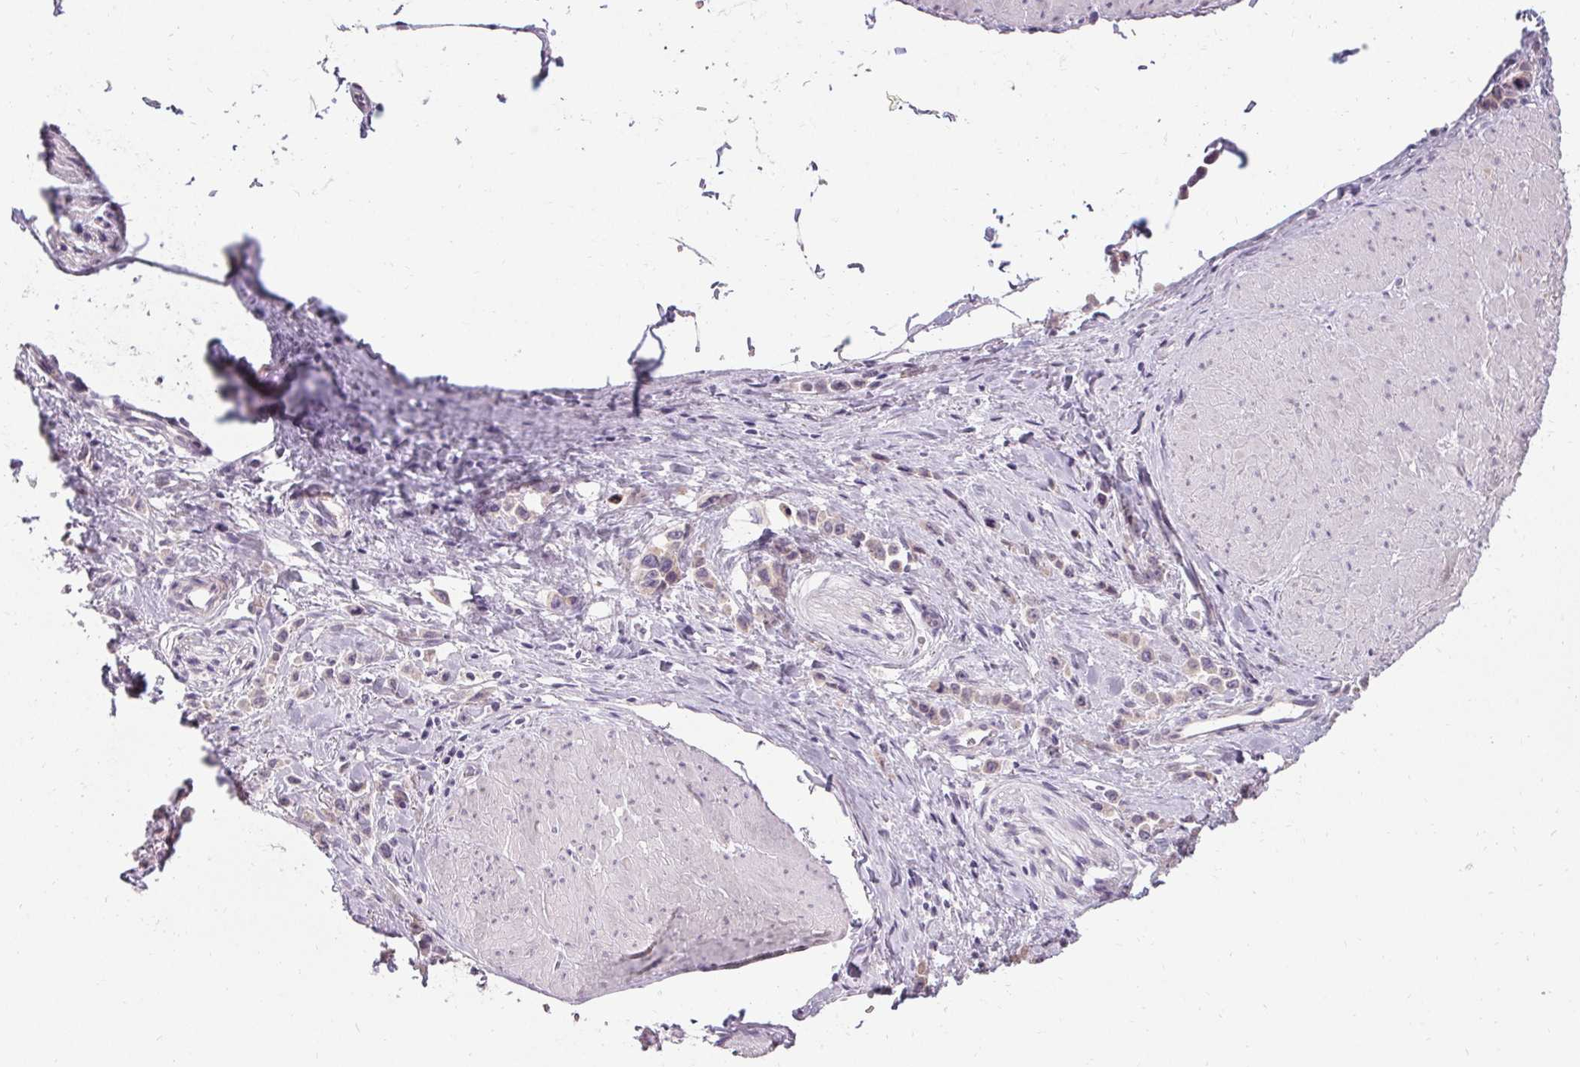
{"staining": {"intensity": "negative", "quantity": "none", "location": "none"}, "tissue": "stomach cancer", "cell_type": "Tumor cells", "image_type": "cancer", "snomed": [{"axis": "morphology", "description": "Adenocarcinoma, NOS"}, {"axis": "topography", "description": "Stomach"}], "caption": "Immunohistochemistry photomicrograph of neoplastic tissue: adenocarcinoma (stomach) stained with DAB shows no significant protein staining in tumor cells.", "gene": "HSD17B3", "patient": {"sex": "male", "age": 47}}